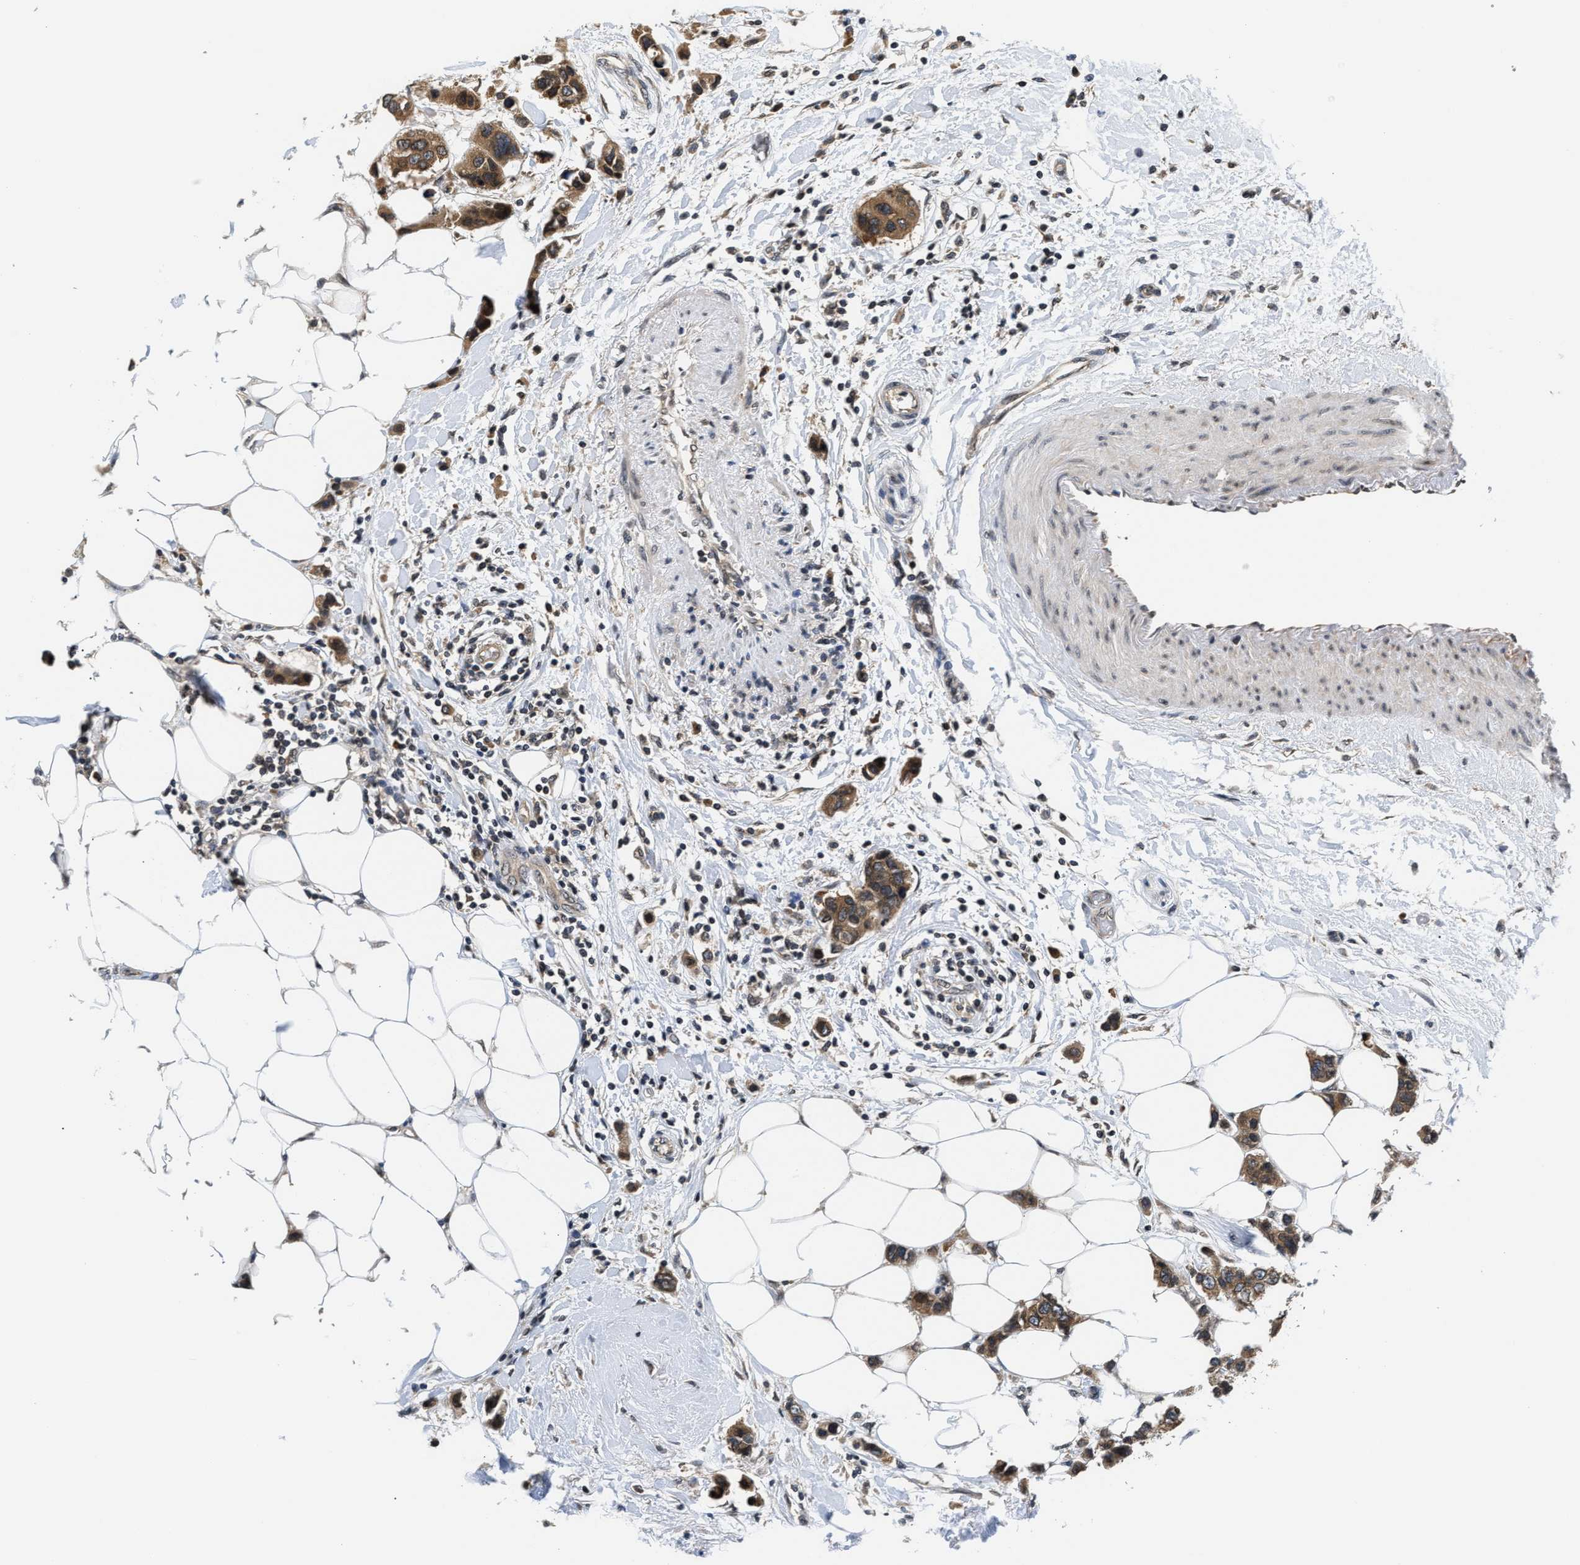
{"staining": {"intensity": "moderate", "quantity": ">75%", "location": "cytoplasmic/membranous"}, "tissue": "breast cancer", "cell_type": "Tumor cells", "image_type": "cancer", "snomed": [{"axis": "morphology", "description": "Normal tissue, NOS"}, {"axis": "morphology", "description": "Duct carcinoma"}, {"axis": "topography", "description": "Breast"}], "caption": "Breast cancer (invasive ductal carcinoma) was stained to show a protein in brown. There is medium levels of moderate cytoplasmic/membranous staining in about >75% of tumor cells.", "gene": "RAB29", "patient": {"sex": "female", "age": 50}}